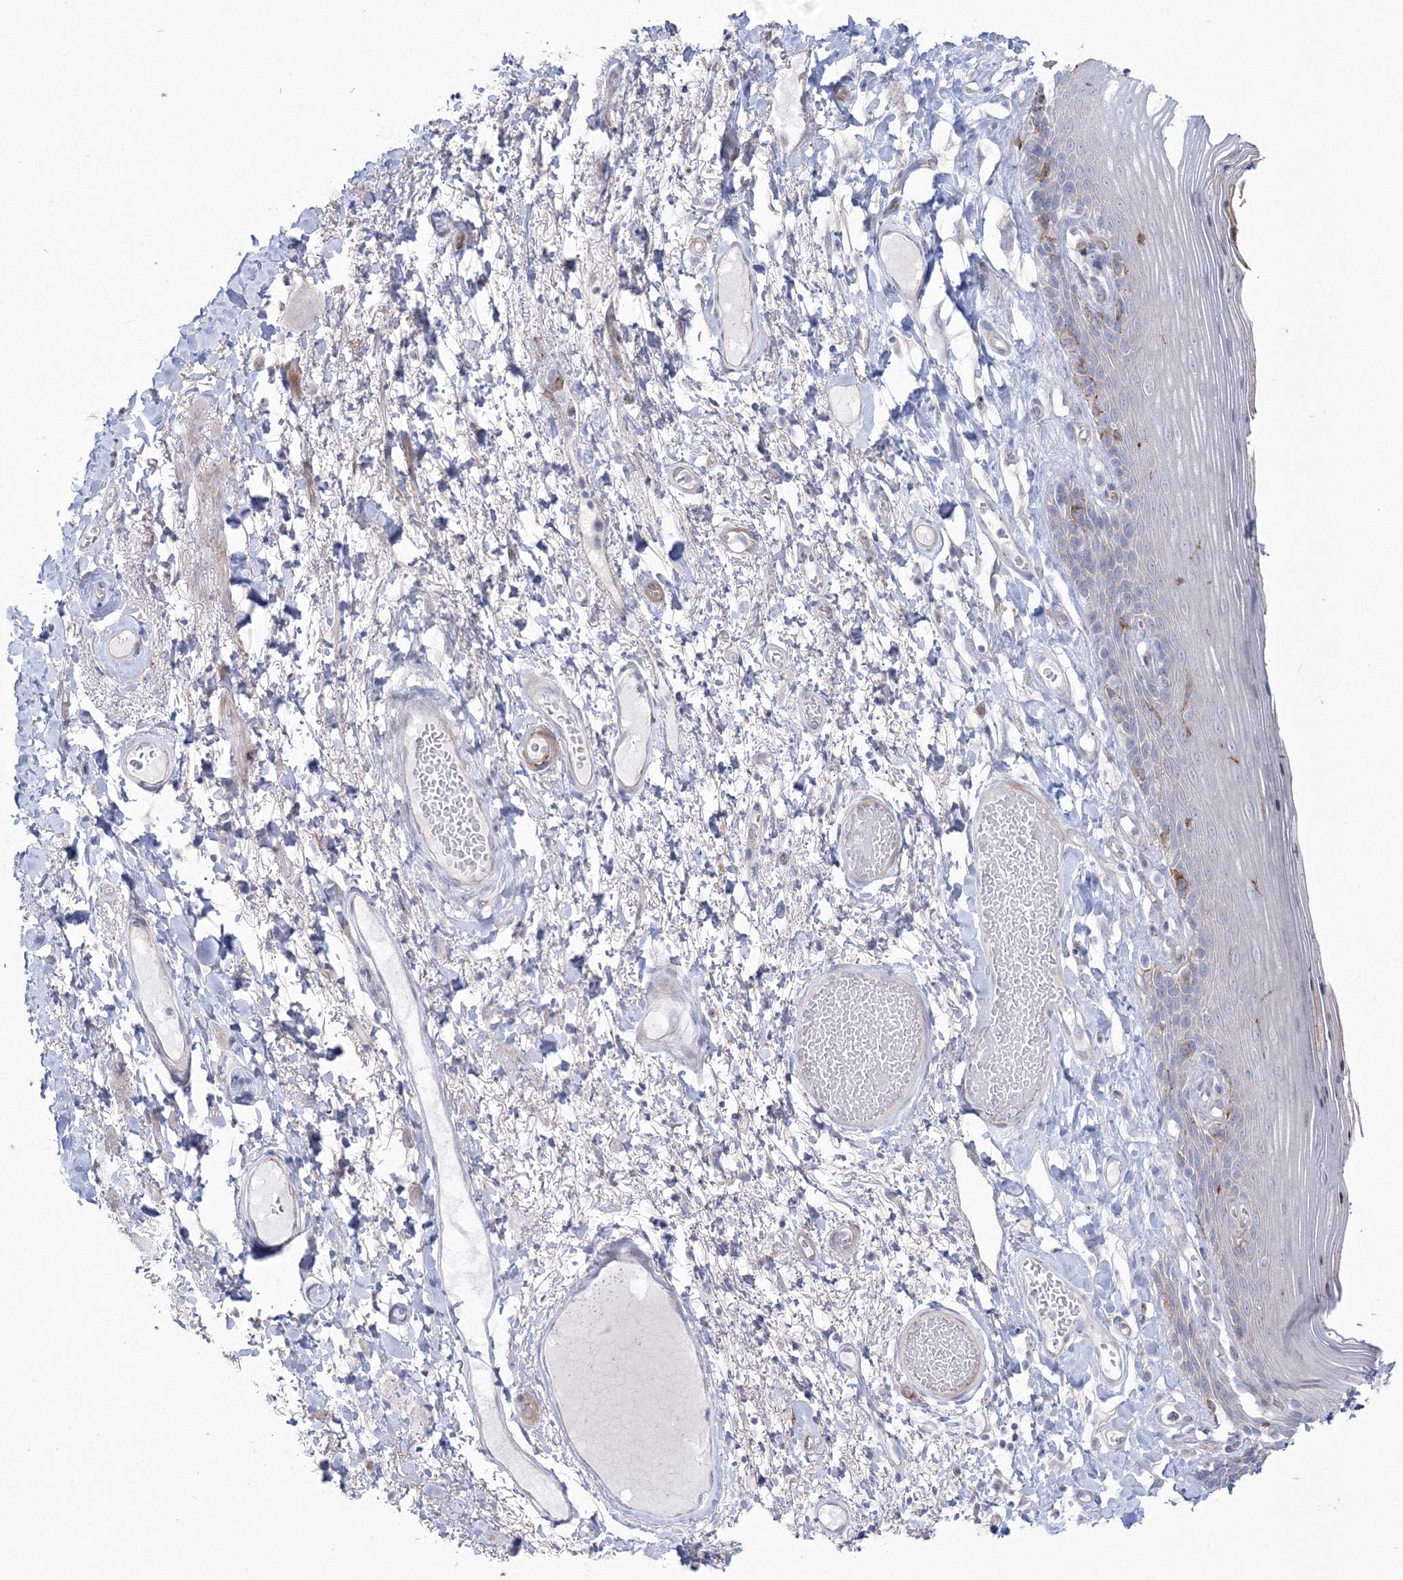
{"staining": {"intensity": "negative", "quantity": "none", "location": "none"}, "tissue": "skin", "cell_type": "Epidermal cells", "image_type": "normal", "snomed": [{"axis": "morphology", "description": "Normal tissue, NOS"}, {"axis": "topography", "description": "Anal"}], "caption": "Image shows no protein positivity in epidermal cells of benign skin.", "gene": "HYAL2", "patient": {"sex": "male", "age": 69}}